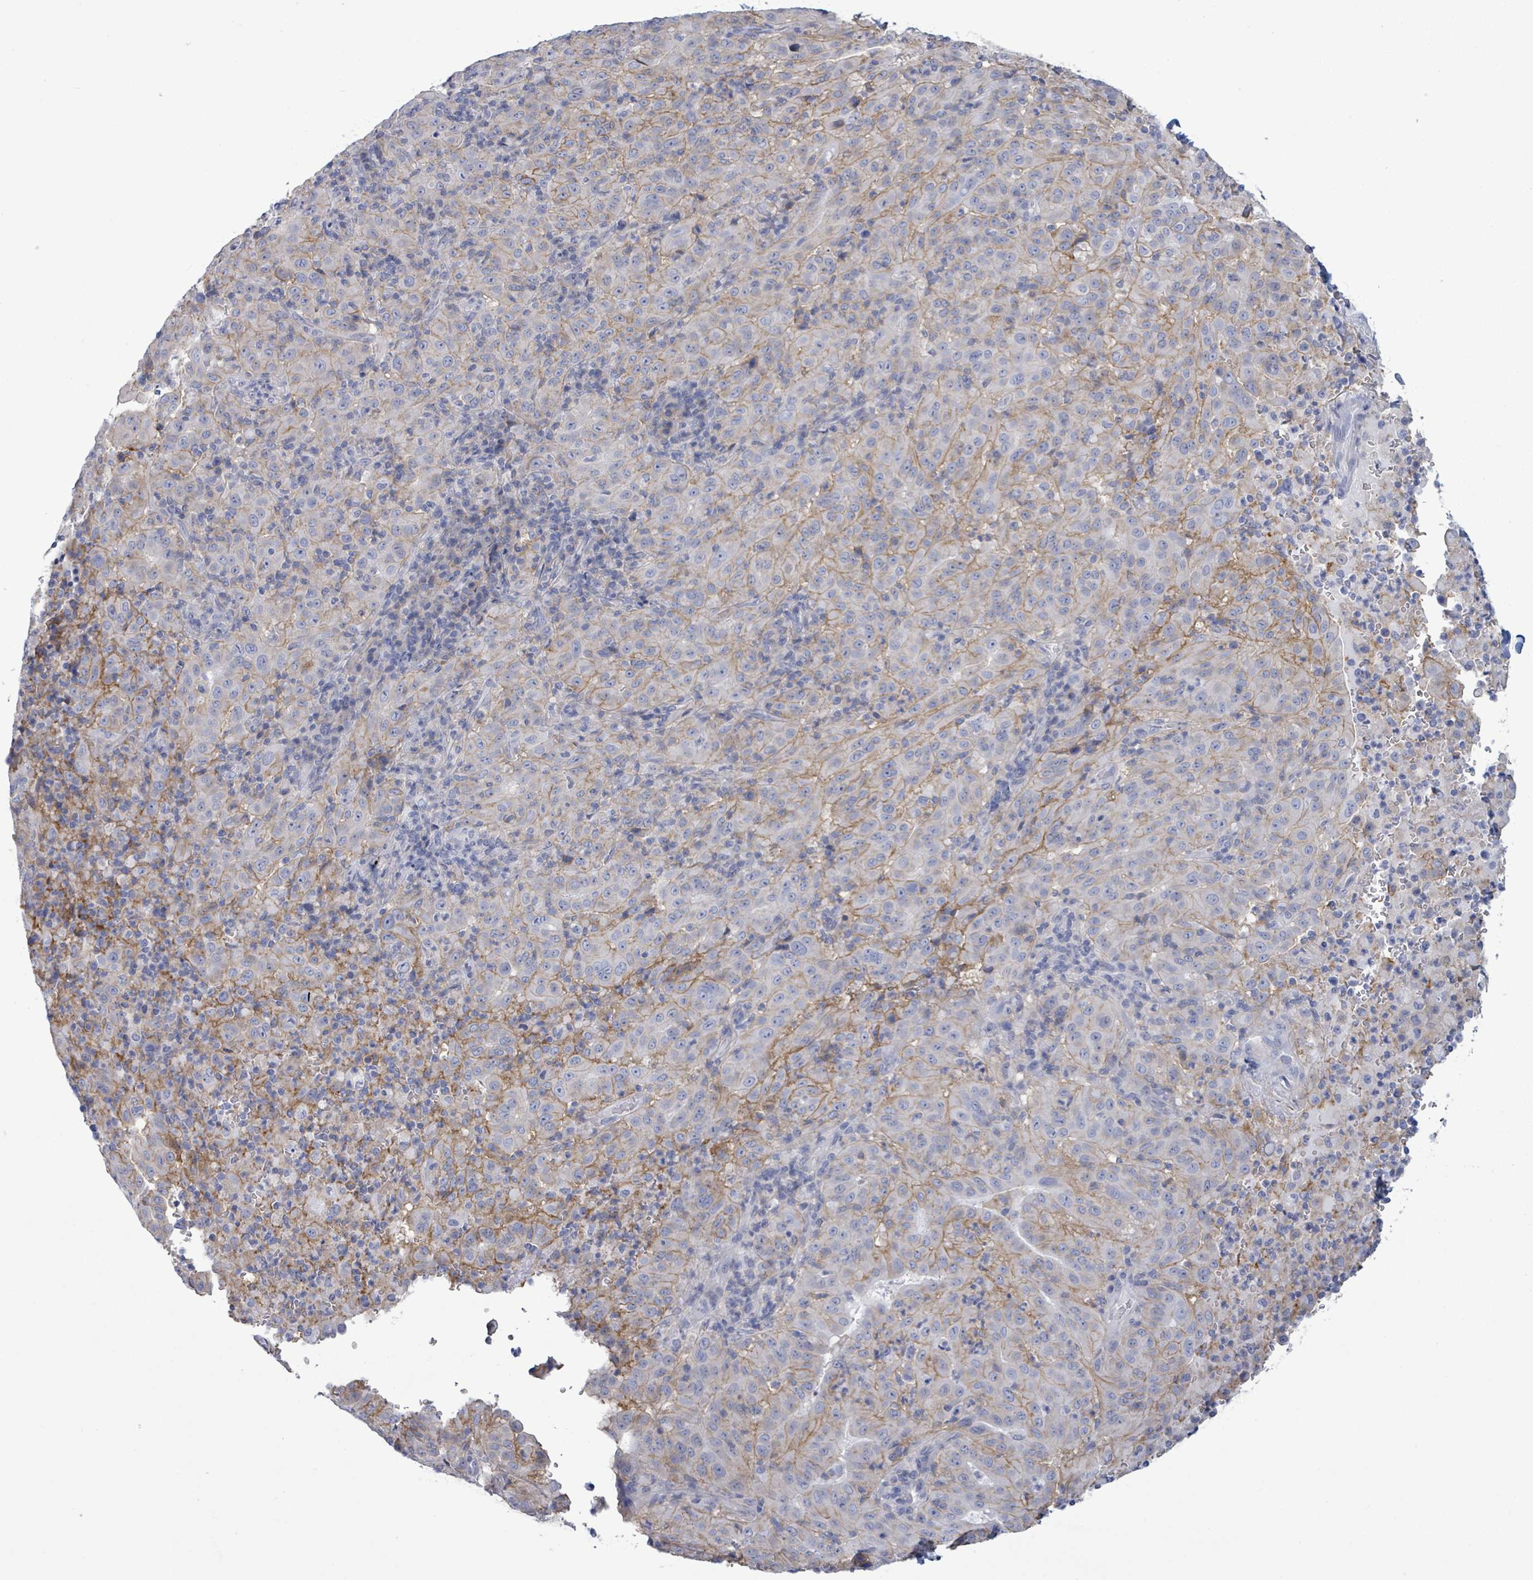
{"staining": {"intensity": "moderate", "quantity": "<25%", "location": "cytoplasmic/membranous"}, "tissue": "pancreatic cancer", "cell_type": "Tumor cells", "image_type": "cancer", "snomed": [{"axis": "morphology", "description": "Adenocarcinoma, NOS"}, {"axis": "topography", "description": "Pancreas"}], "caption": "Immunohistochemistry (IHC) (DAB) staining of human adenocarcinoma (pancreatic) exhibits moderate cytoplasmic/membranous protein staining in about <25% of tumor cells.", "gene": "BSG", "patient": {"sex": "male", "age": 63}}